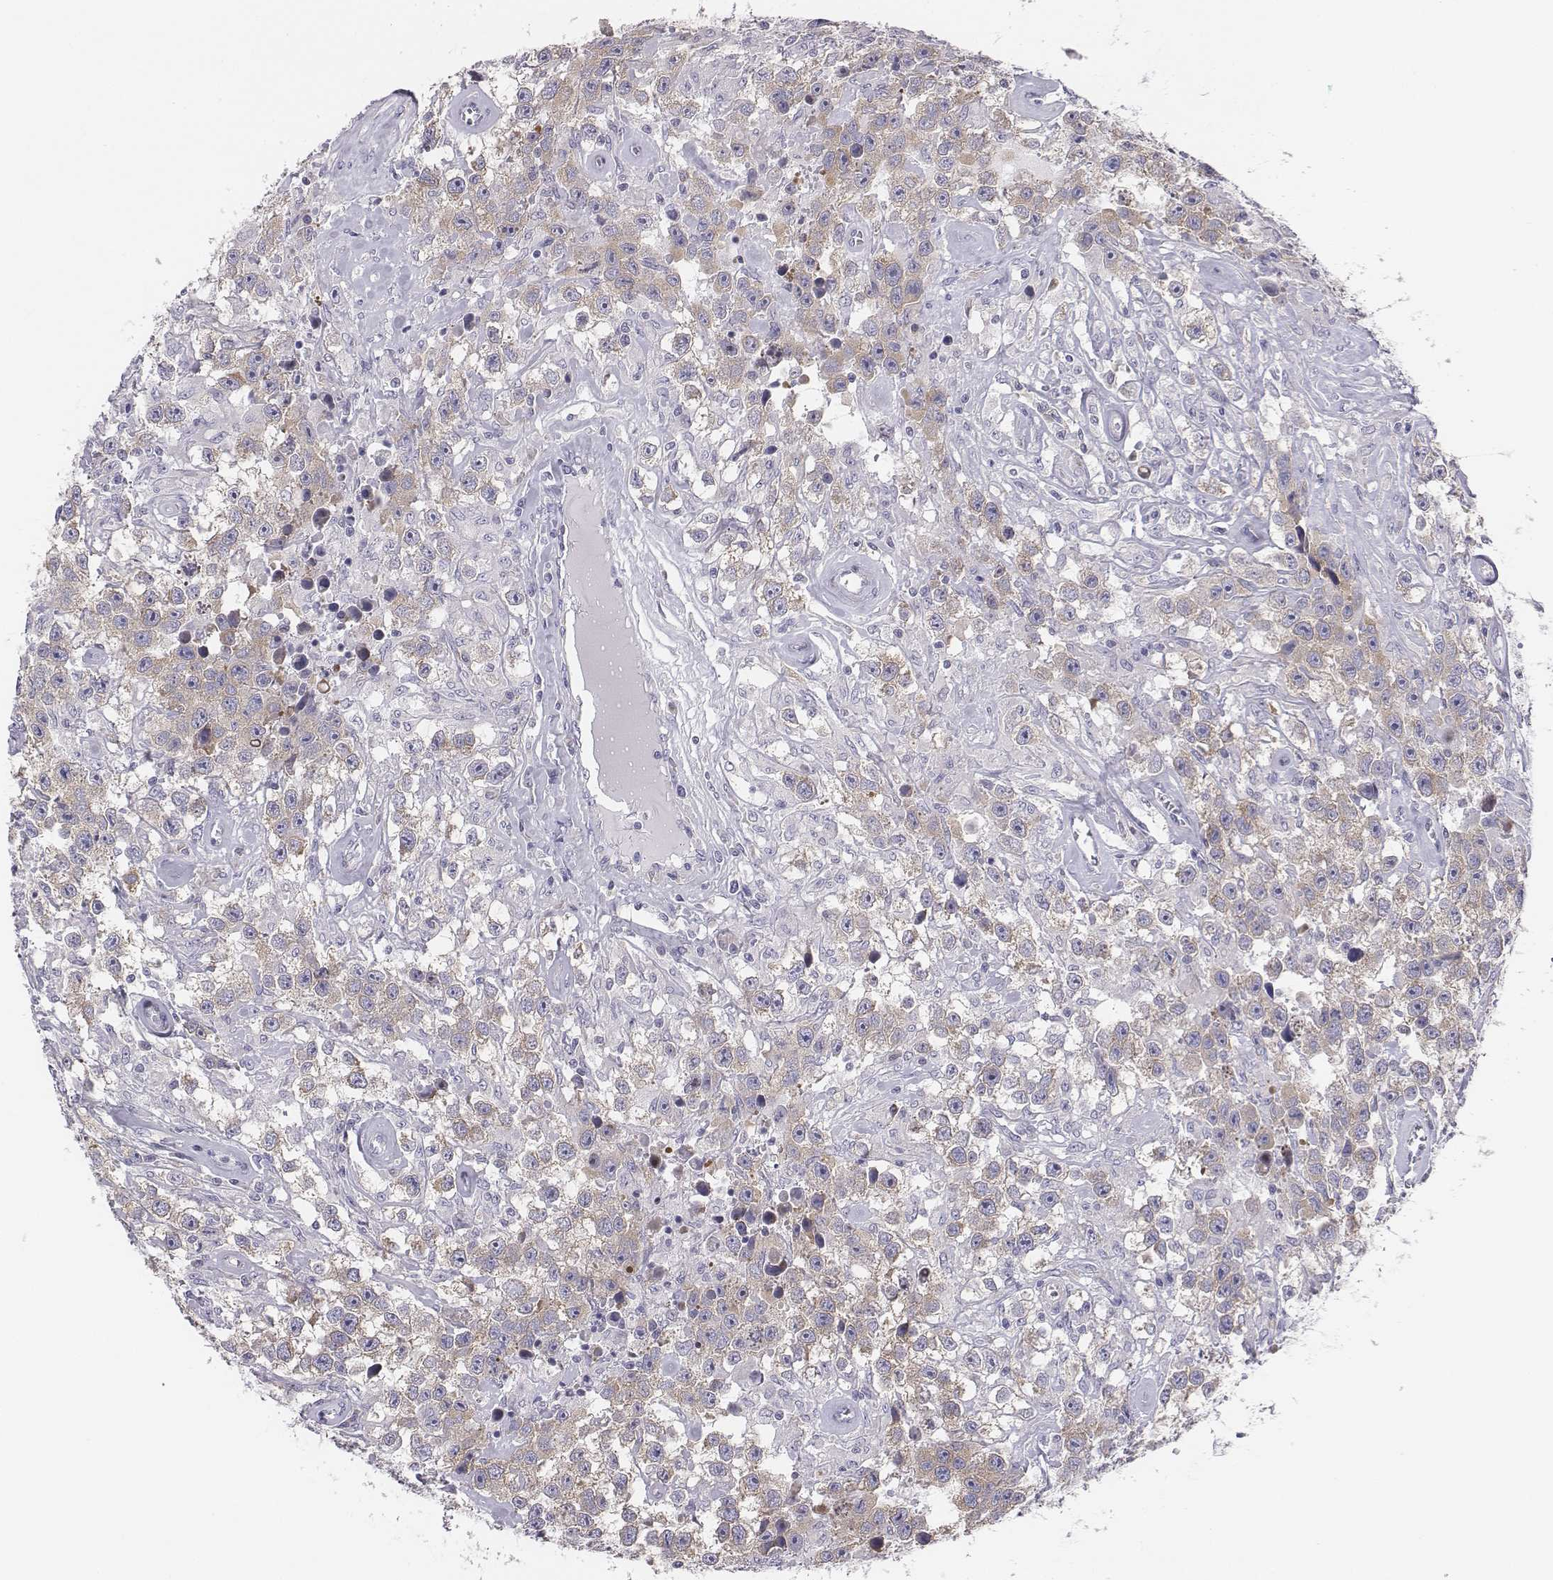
{"staining": {"intensity": "weak", "quantity": "<25%", "location": "cytoplasmic/membranous"}, "tissue": "testis cancer", "cell_type": "Tumor cells", "image_type": "cancer", "snomed": [{"axis": "morphology", "description": "Seminoma, NOS"}, {"axis": "topography", "description": "Testis"}], "caption": "Tumor cells are negative for protein expression in human testis cancer. (DAB immunohistochemistry visualized using brightfield microscopy, high magnification).", "gene": "CHST14", "patient": {"sex": "male", "age": 43}}